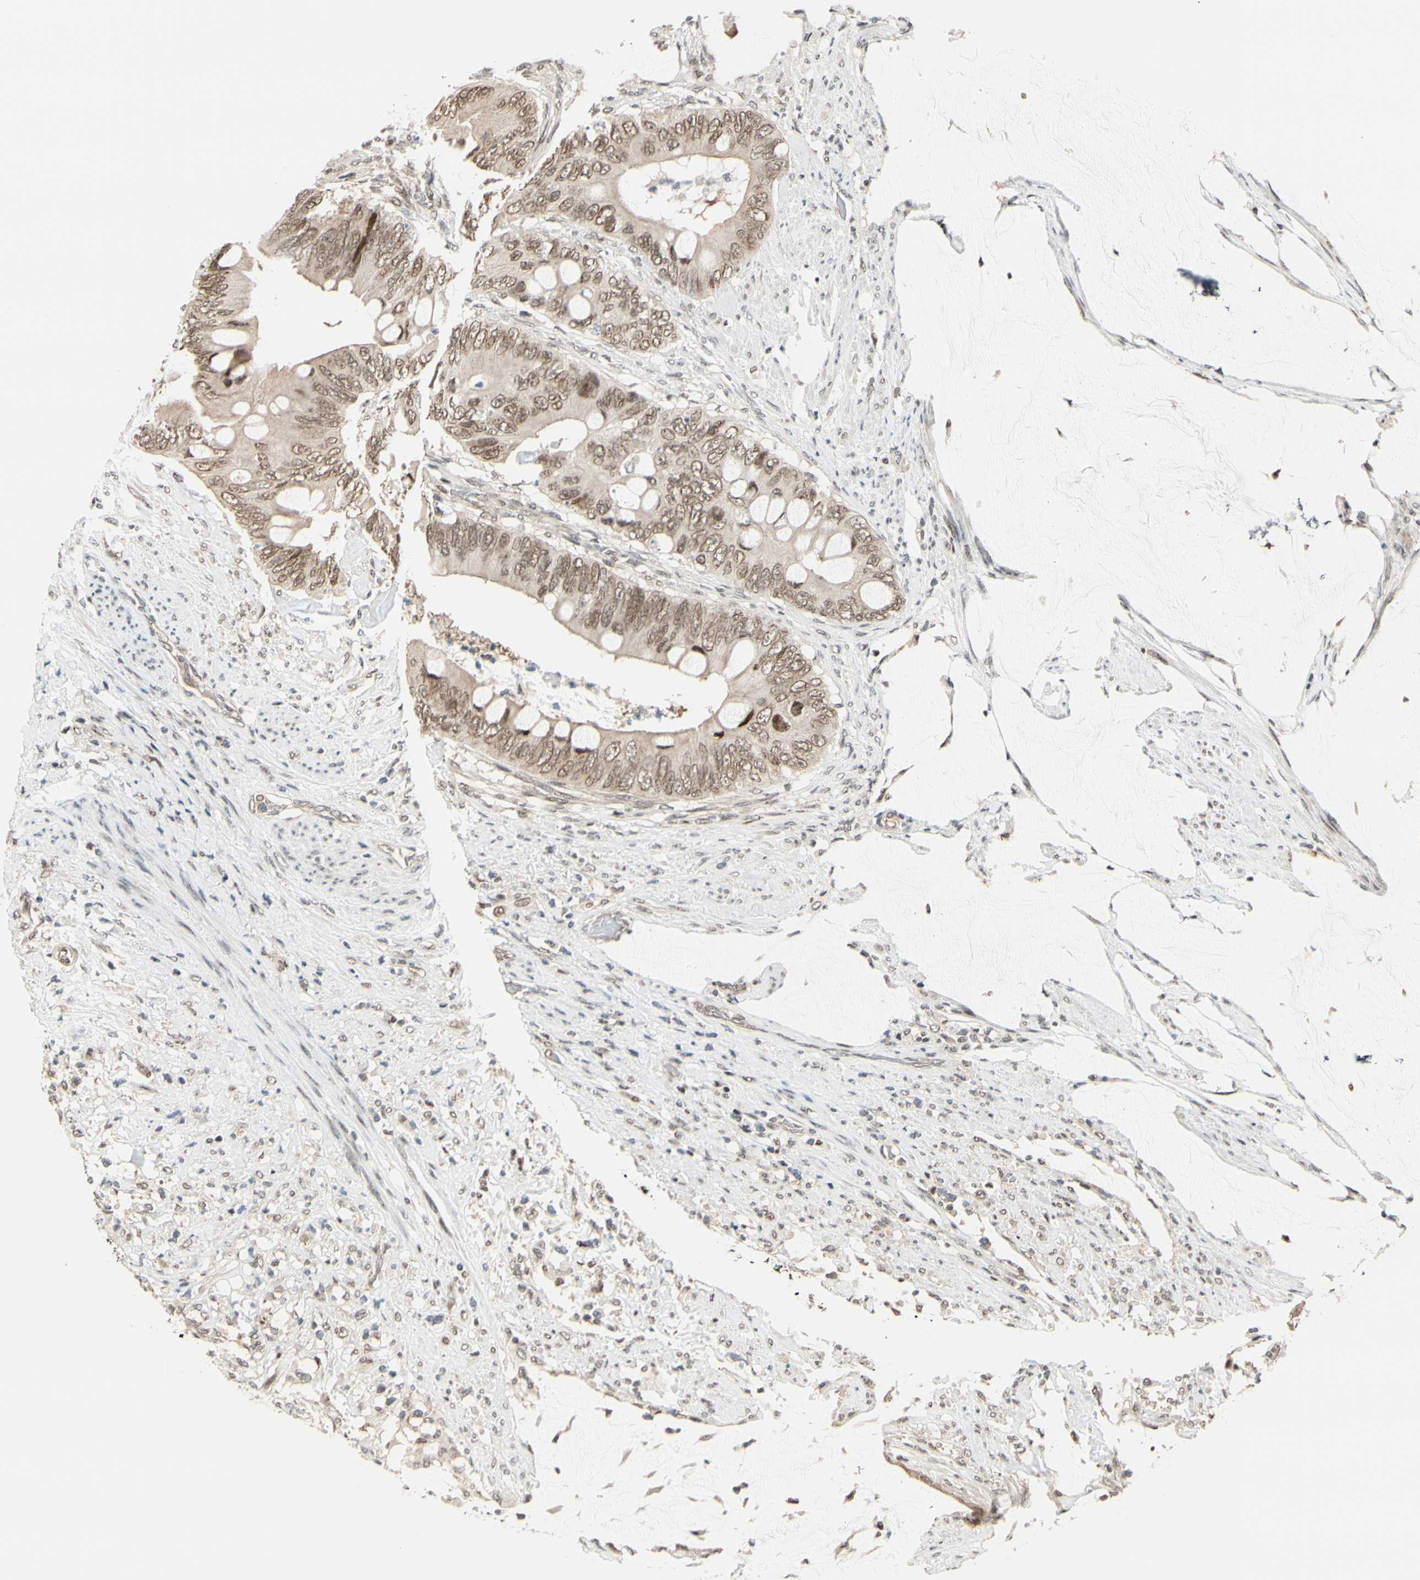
{"staining": {"intensity": "weak", "quantity": ">75%", "location": "nuclear"}, "tissue": "colorectal cancer", "cell_type": "Tumor cells", "image_type": "cancer", "snomed": [{"axis": "morphology", "description": "Adenocarcinoma, NOS"}, {"axis": "topography", "description": "Rectum"}], "caption": "Weak nuclear expression is present in approximately >75% of tumor cells in colorectal cancer (adenocarcinoma).", "gene": "SUFU", "patient": {"sex": "female", "age": 77}}